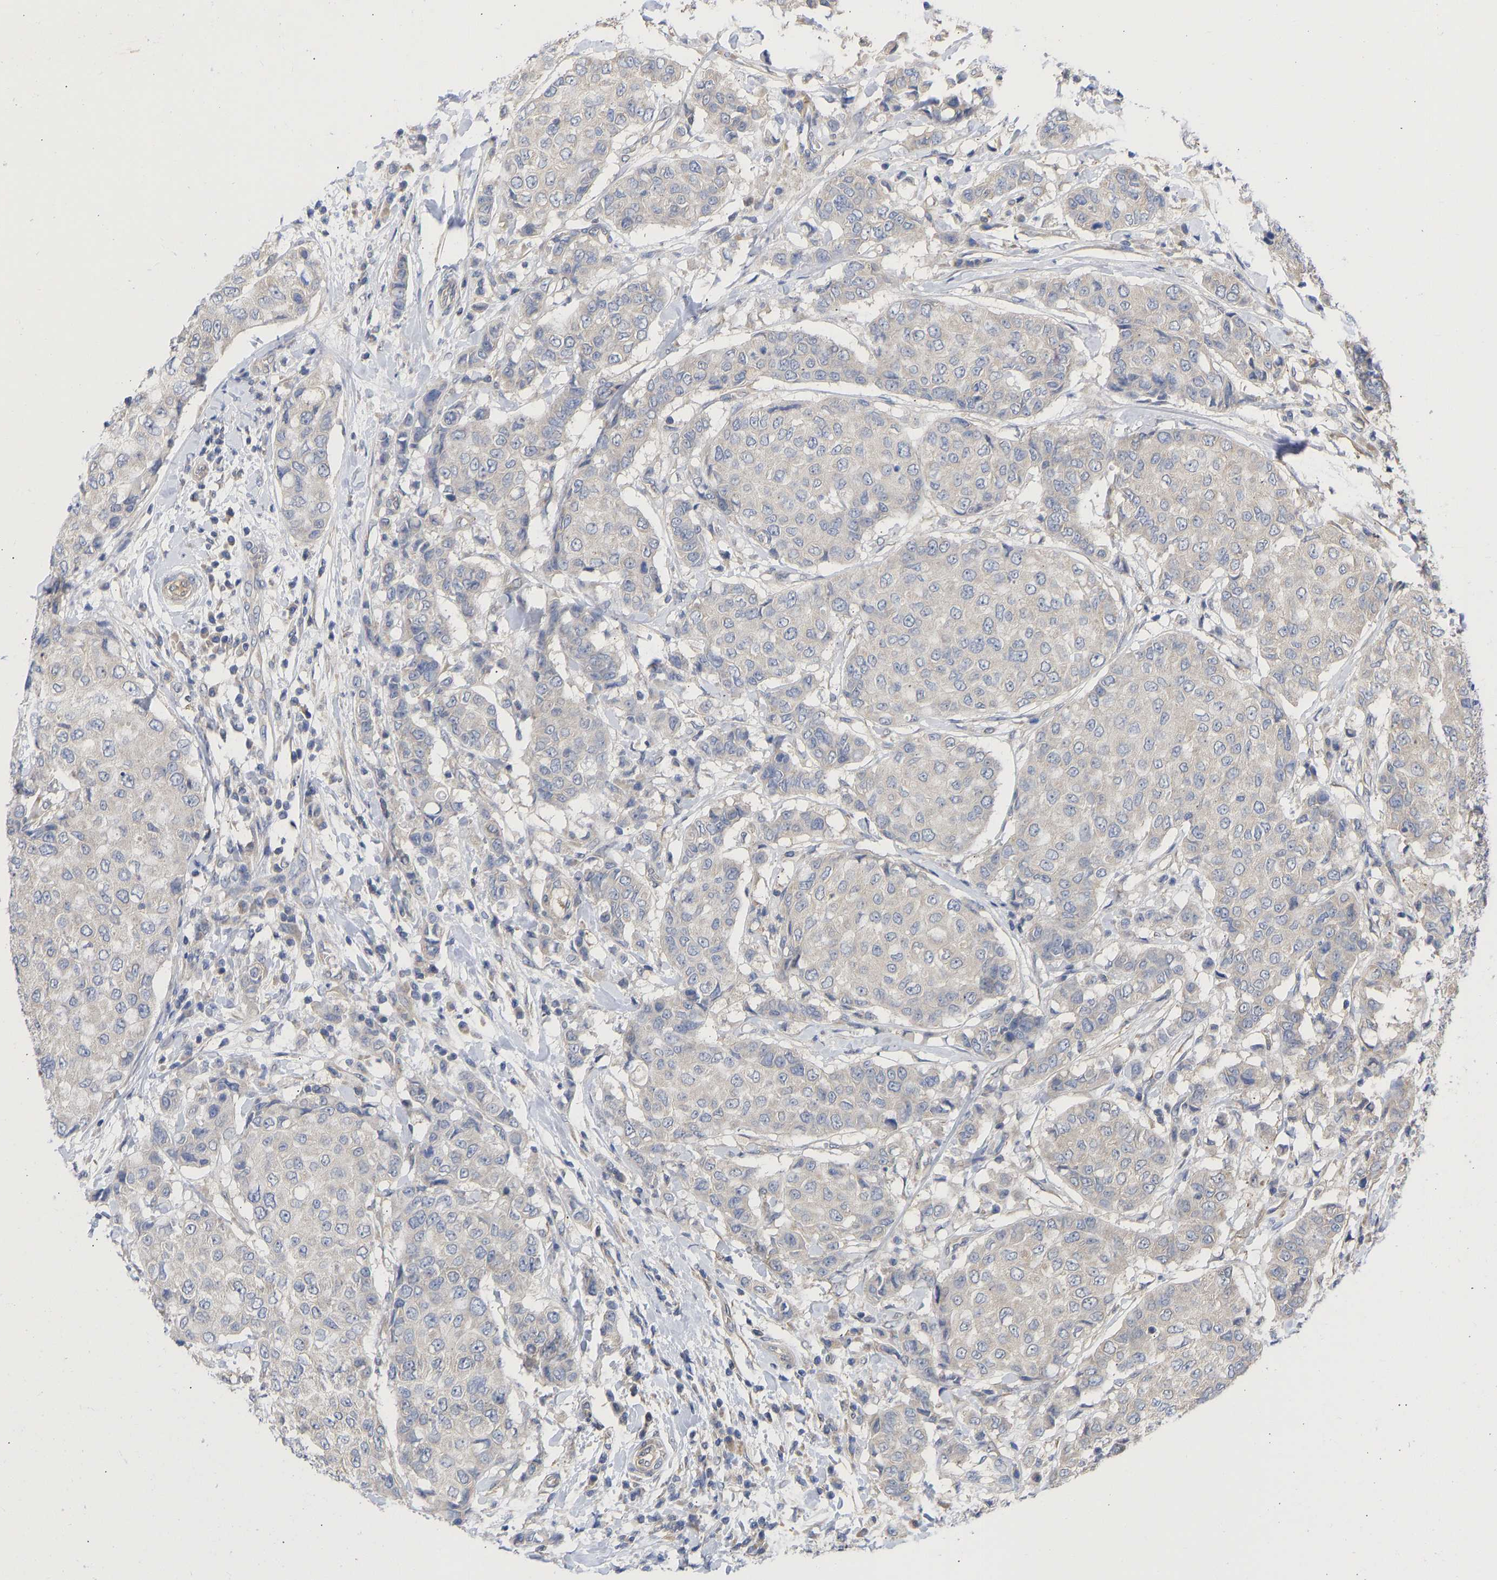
{"staining": {"intensity": "negative", "quantity": "none", "location": "none"}, "tissue": "breast cancer", "cell_type": "Tumor cells", "image_type": "cancer", "snomed": [{"axis": "morphology", "description": "Duct carcinoma"}, {"axis": "topography", "description": "Breast"}], "caption": "Tumor cells show no significant staining in breast cancer.", "gene": "MAP2K3", "patient": {"sex": "female", "age": 27}}